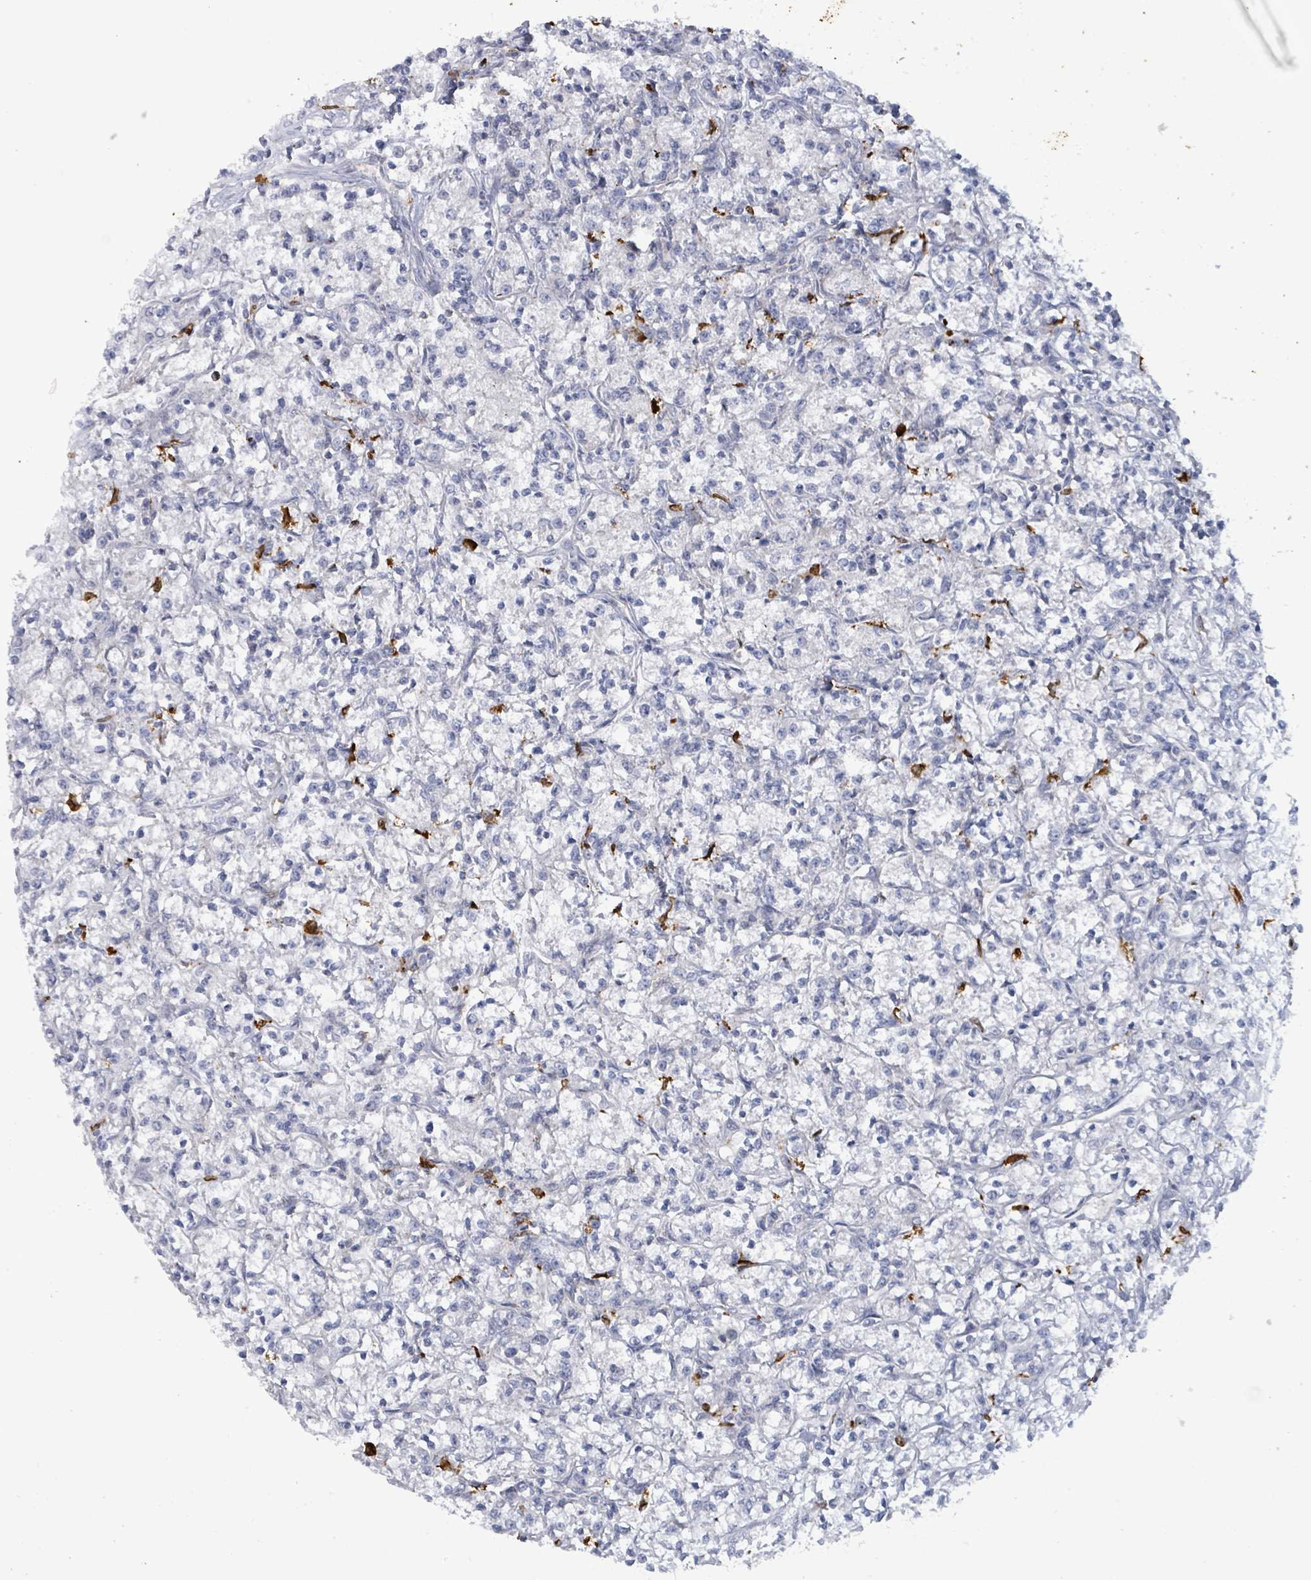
{"staining": {"intensity": "negative", "quantity": "none", "location": "none"}, "tissue": "renal cancer", "cell_type": "Tumor cells", "image_type": "cancer", "snomed": [{"axis": "morphology", "description": "Adenocarcinoma, NOS"}, {"axis": "topography", "description": "Kidney"}], "caption": "Immunohistochemistry photomicrograph of human renal cancer (adenocarcinoma) stained for a protein (brown), which exhibits no positivity in tumor cells.", "gene": "FAM210A", "patient": {"sex": "female", "age": 59}}